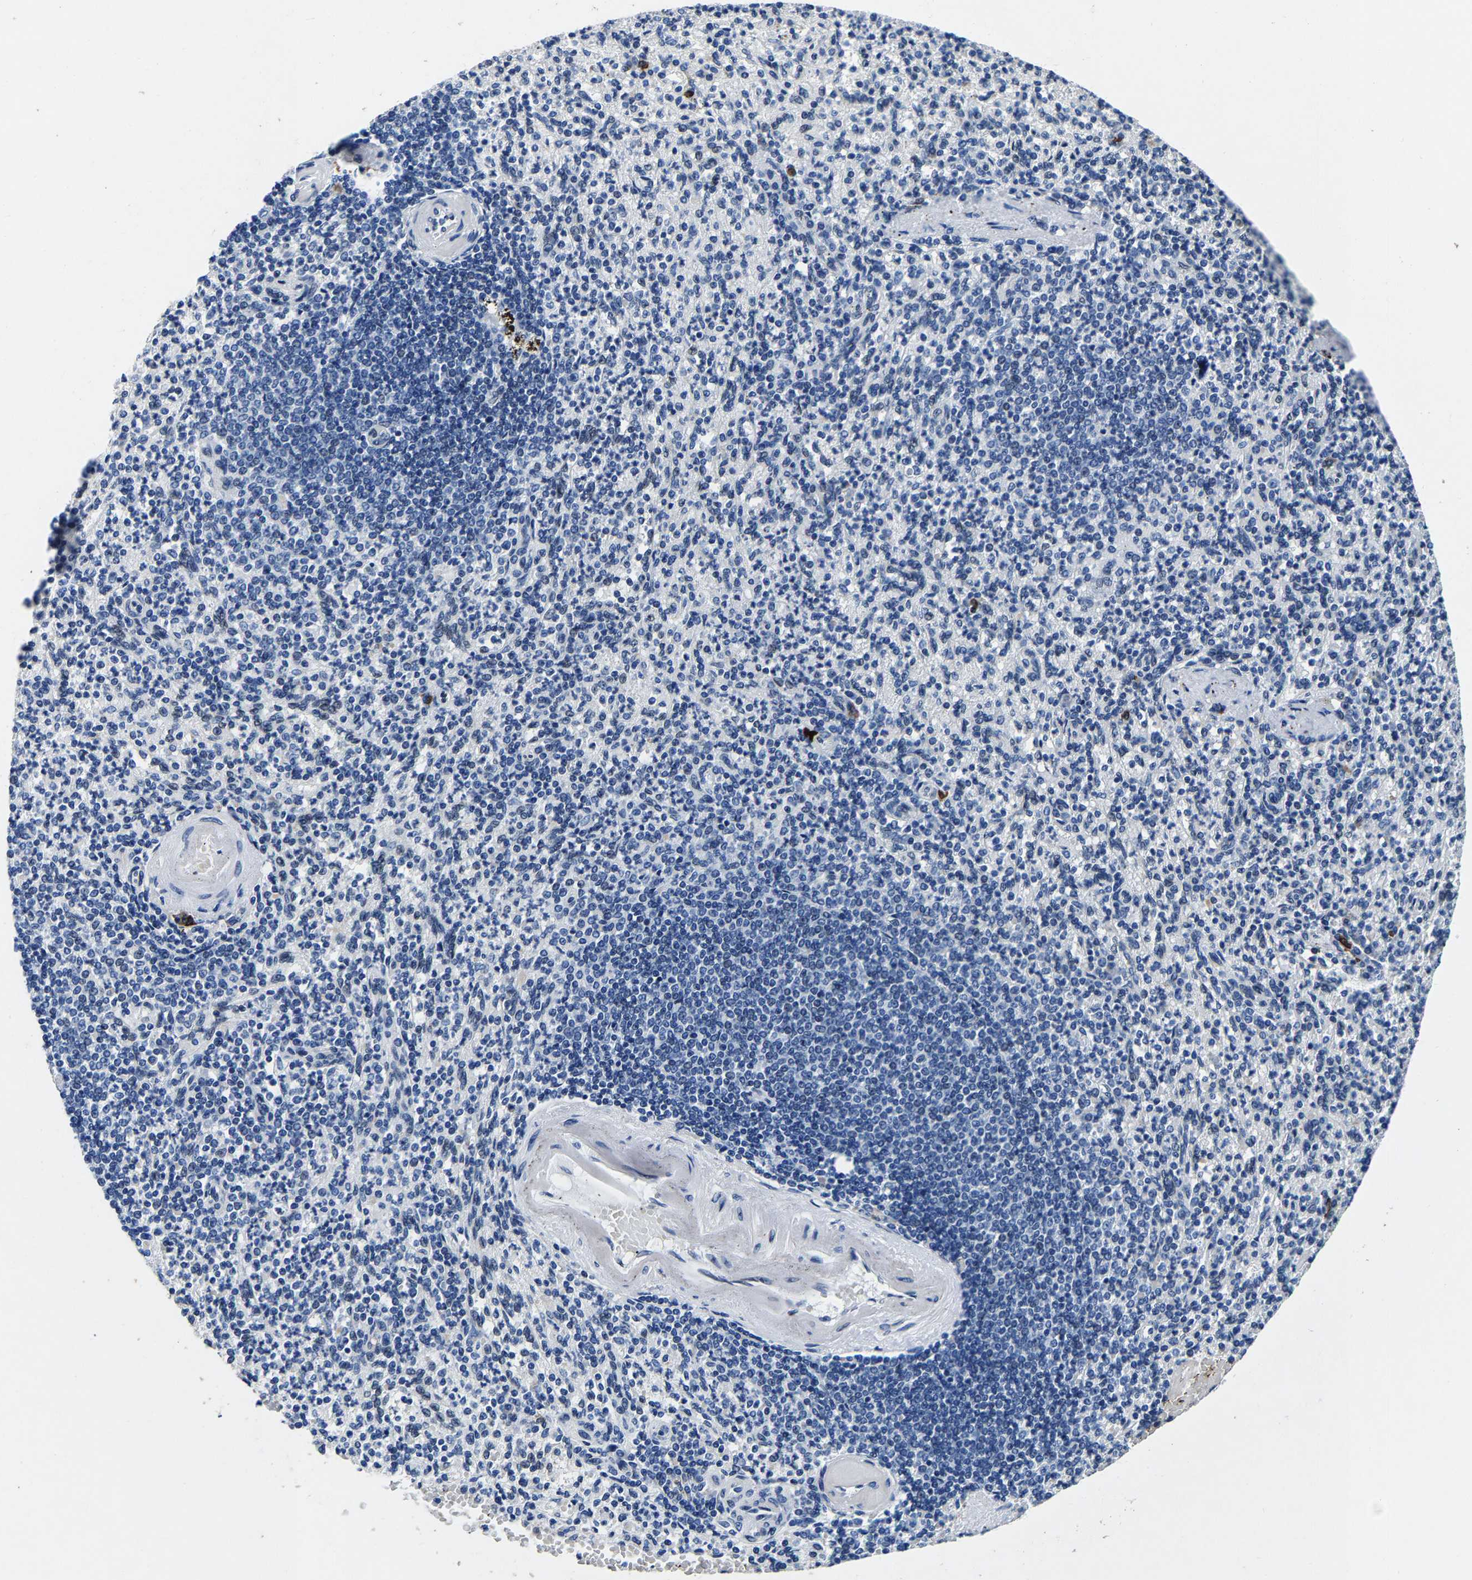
{"staining": {"intensity": "negative", "quantity": "none", "location": "none"}, "tissue": "spleen", "cell_type": "Cells in red pulp", "image_type": "normal", "snomed": [{"axis": "morphology", "description": "Normal tissue, NOS"}, {"axis": "topography", "description": "Spleen"}], "caption": "High power microscopy micrograph of an immunohistochemistry micrograph of unremarkable spleen, revealing no significant positivity in cells in red pulp. (DAB (3,3'-diaminobenzidine) immunohistochemistry, high magnification).", "gene": "UBN2", "patient": {"sex": "female", "age": 74}}